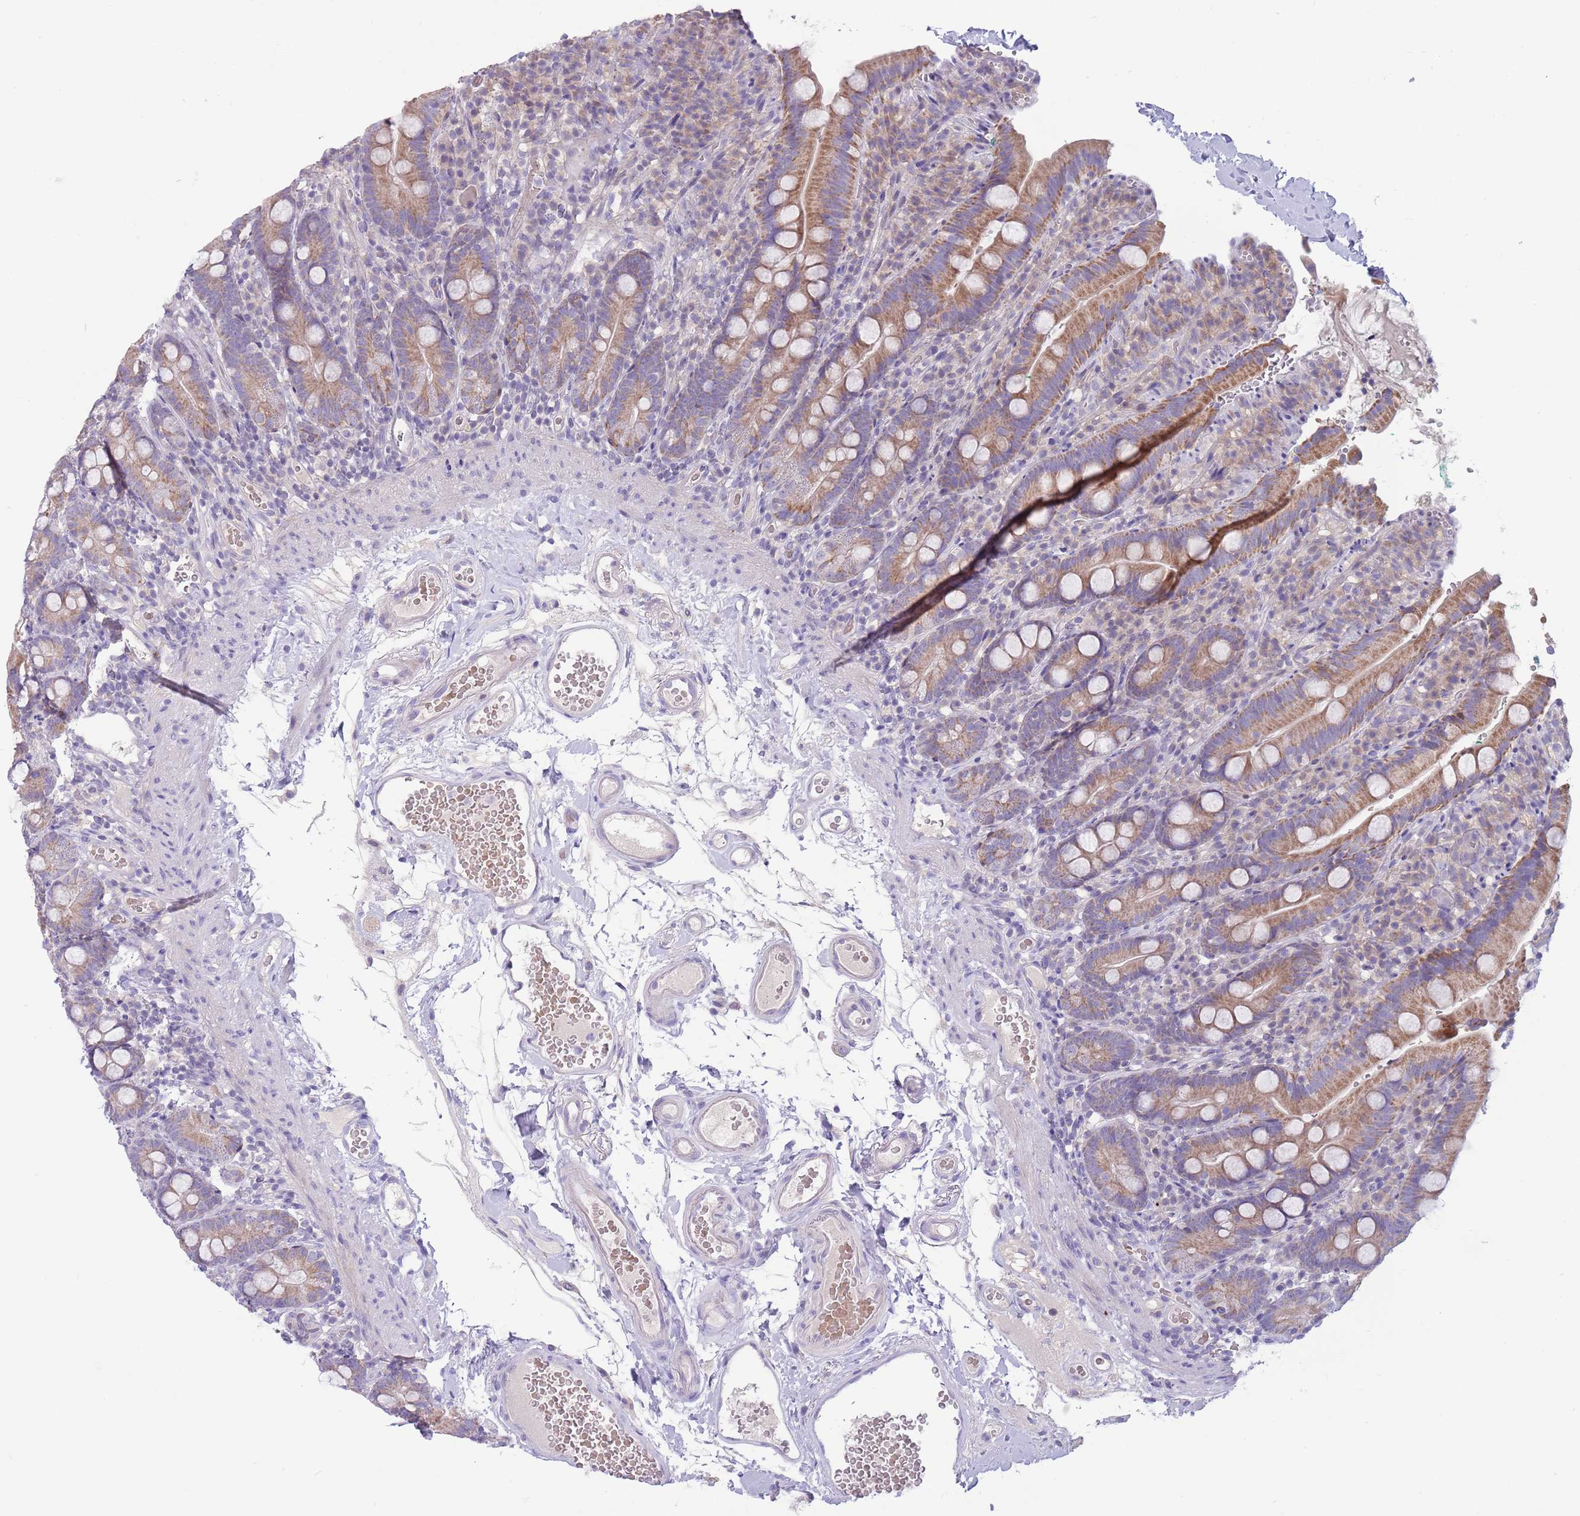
{"staining": {"intensity": "moderate", "quantity": ">75%", "location": "cytoplasmic/membranous"}, "tissue": "duodenum", "cell_type": "Glandular cells", "image_type": "normal", "snomed": [{"axis": "morphology", "description": "Normal tissue, NOS"}, {"axis": "topography", "description": "Duodenum"}], "caption": "The micrograph exhibits staining of normal duodenum, revealing moderate cytoplasmic/membranous protein positivity (brown color) within glandular cells. Using DAB (3,3'-diaminobenzidine) (brown) and hematoxylin (blue) stains, captured at high magnification using brightfield microscopy.", "gene": "DDHD1", "patient": {"sex": "female", "age": 67}}